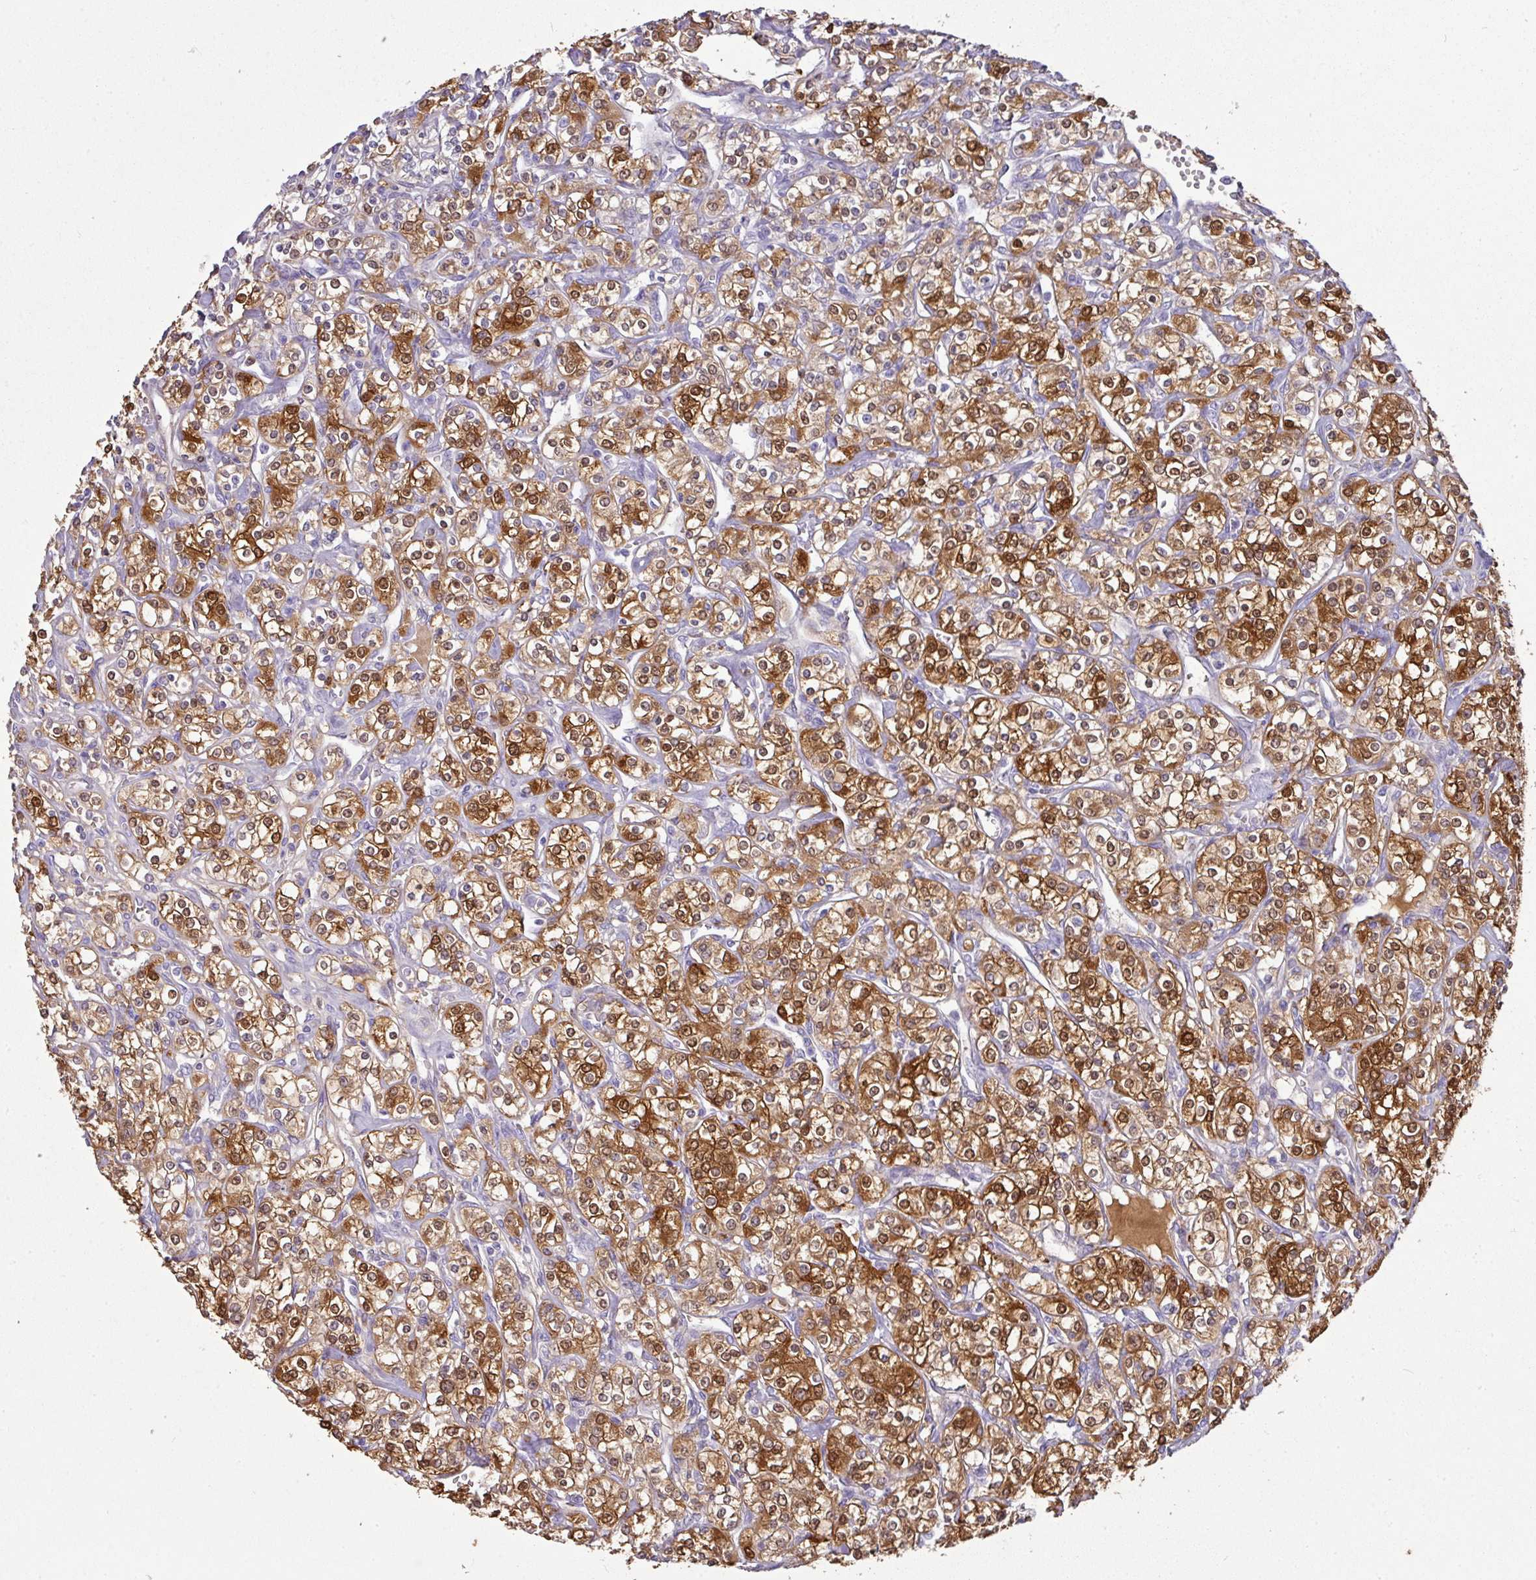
{"staining": {"intensity": "strong", "quantity": ">75%", "location": "cytoplasmic/membranous,nuclear"}, "tissue": "renal cancer", "cell_type": "Tumor cells", "image_type": "cancer", "snomed": [{"axis": "morphology", "description": "Adenocarcinoma, NOS"}, {"axis": "topography", "description": "Kidney"}], "caption": "Protein analysis of adenocarcinoma (renal) tissue displays strong cytoplasmic/membranous and nuclear expression in about >75% of tumor cells. Nuclei are stained in blue.", "gene": "GSTA3", "patient": {"sex": "male", "age": 77}}